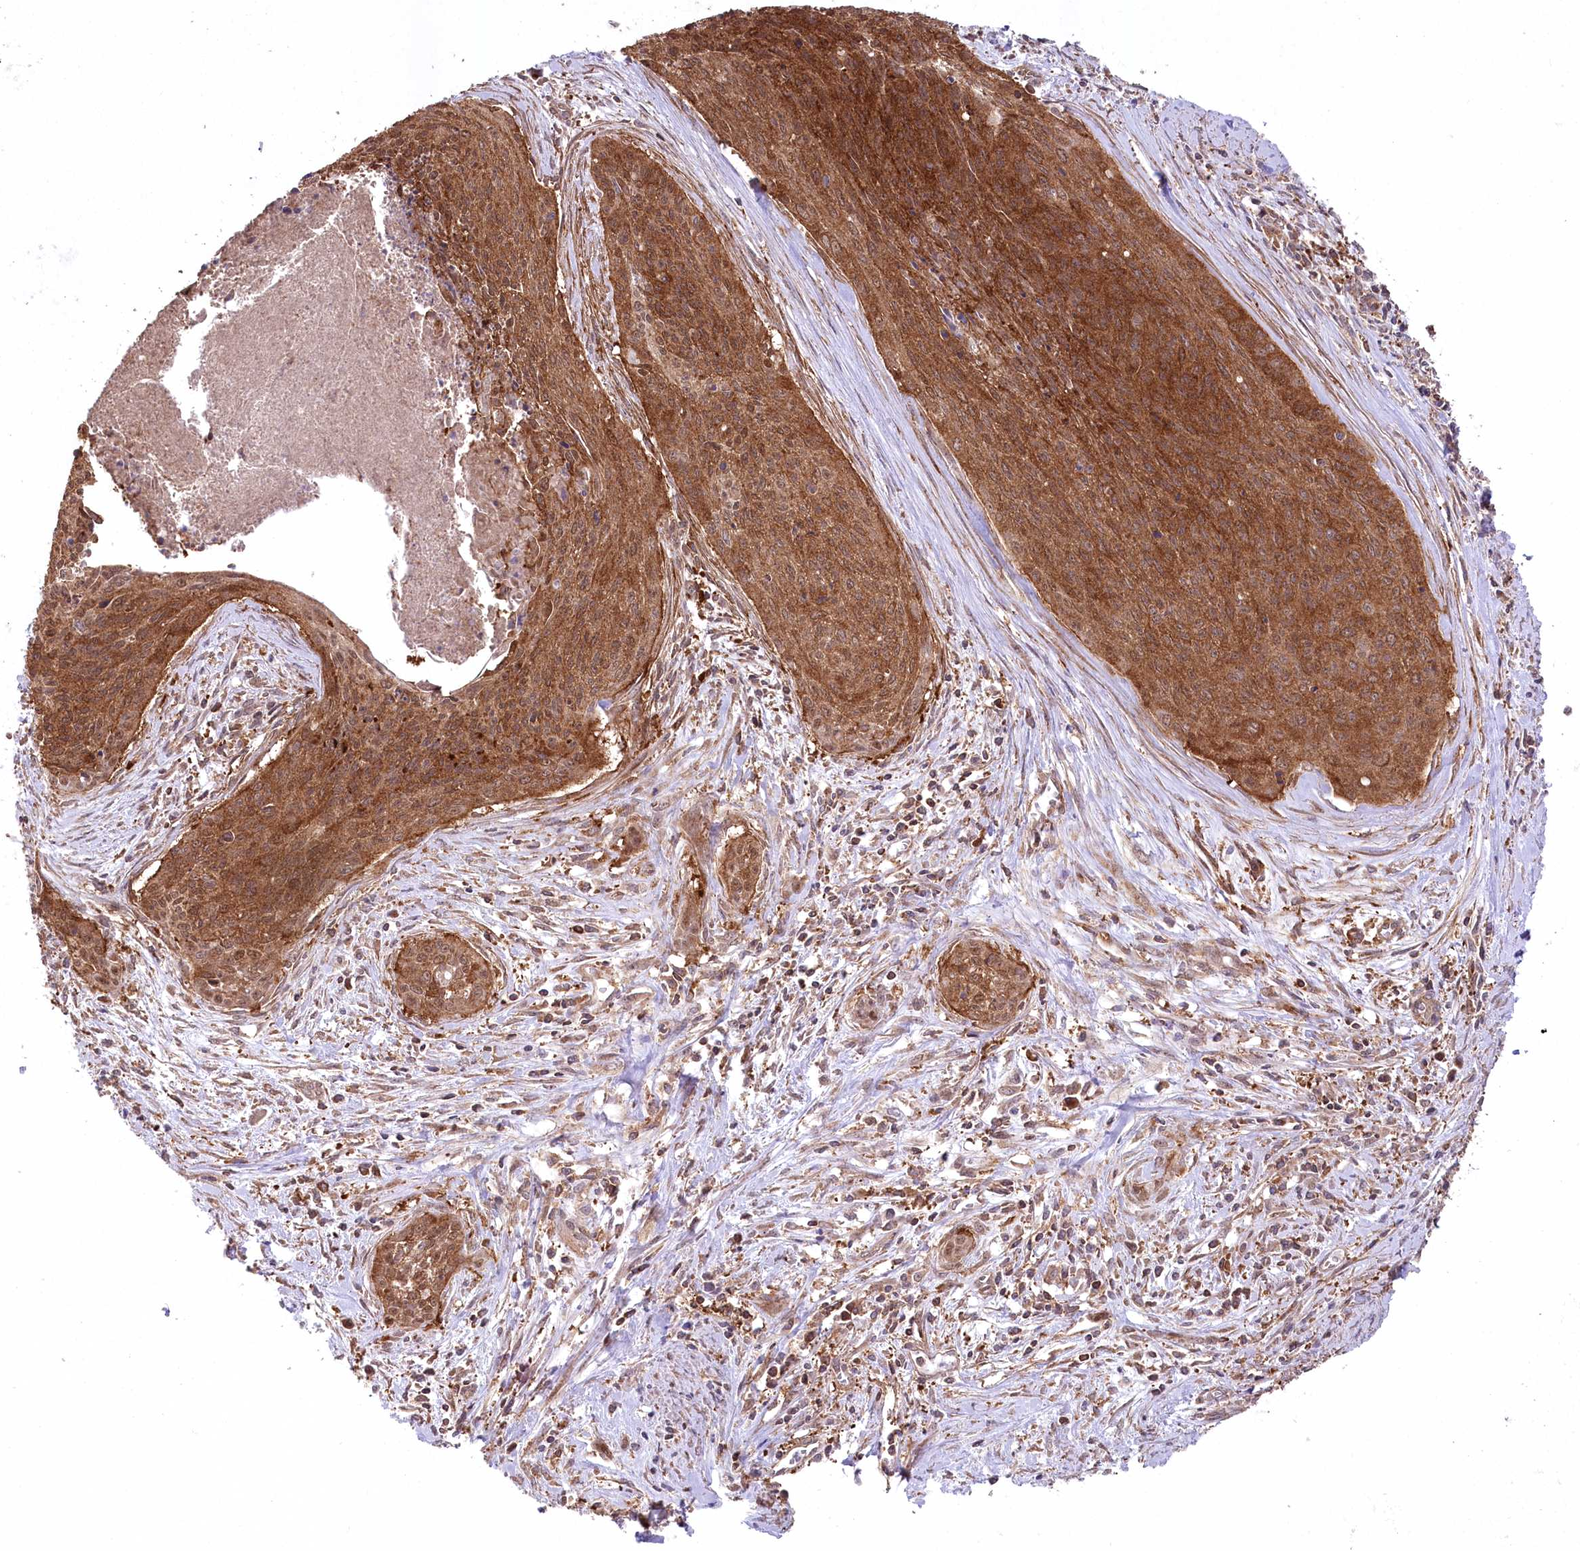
{"staining": {"intensity": "strong", "quantity": ">75%", "location": "cytoplasmic/membranous"}, "tissue": "cervical cancer", "cell_type": "Tumor cells", "image_type": "cancer", "snomed": [{"axis": "morphology", "description": "Squamous cell carcinoma, NOS"}, {"axis": "topography", "description": "Cervix"}], "caption": "This micrograph reveals squamous cell carcinoma (cervical) stained with immunohistochemistry (IHC) to label a protein in brown. The cytoplasmic/membranous of tumor cells show strong positivity for the protein. Nuclei are counter-stained blue.", "gene": "CCDC91", "patient": {"sex": "female", "age": 55}}